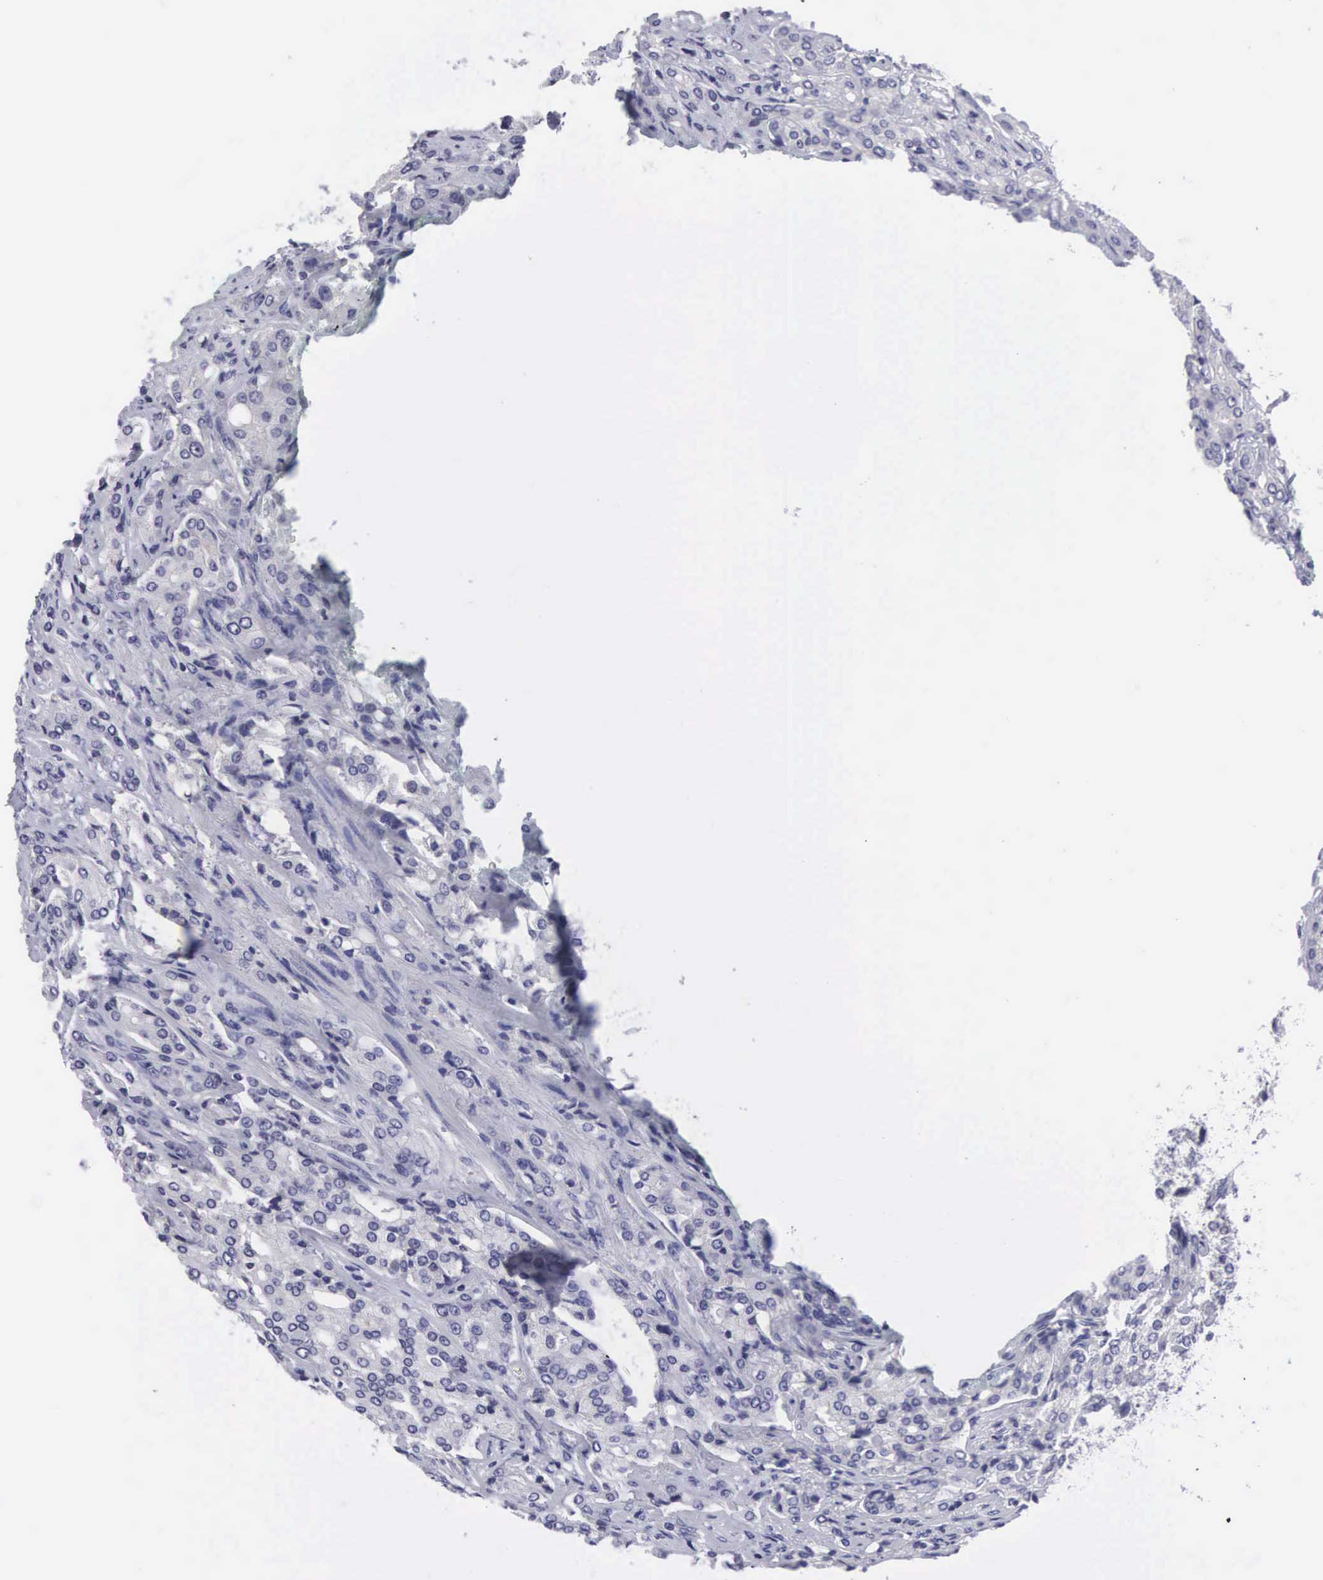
{"staining": {"intensity": "negative", "quantity": "none", "location": "none"}, "tissue": "prostate cancer", "cell_type": "Tumor cells", "image_type": "cancer", "snomed": [{"axis": "morphology", "description": "Adenocarcinoma, Medium grade"}, {"axis": "topography", "description": "Prostate"}], "caption": "This is a photomicrograph of immunohistochemistry (IHC) staining of prostate cancer (medium-grade adenocarcinoma), which shows no staining in tumor cells.", "gene": "SLITRK4", "patient": {"sex": "male", "age": 72}}